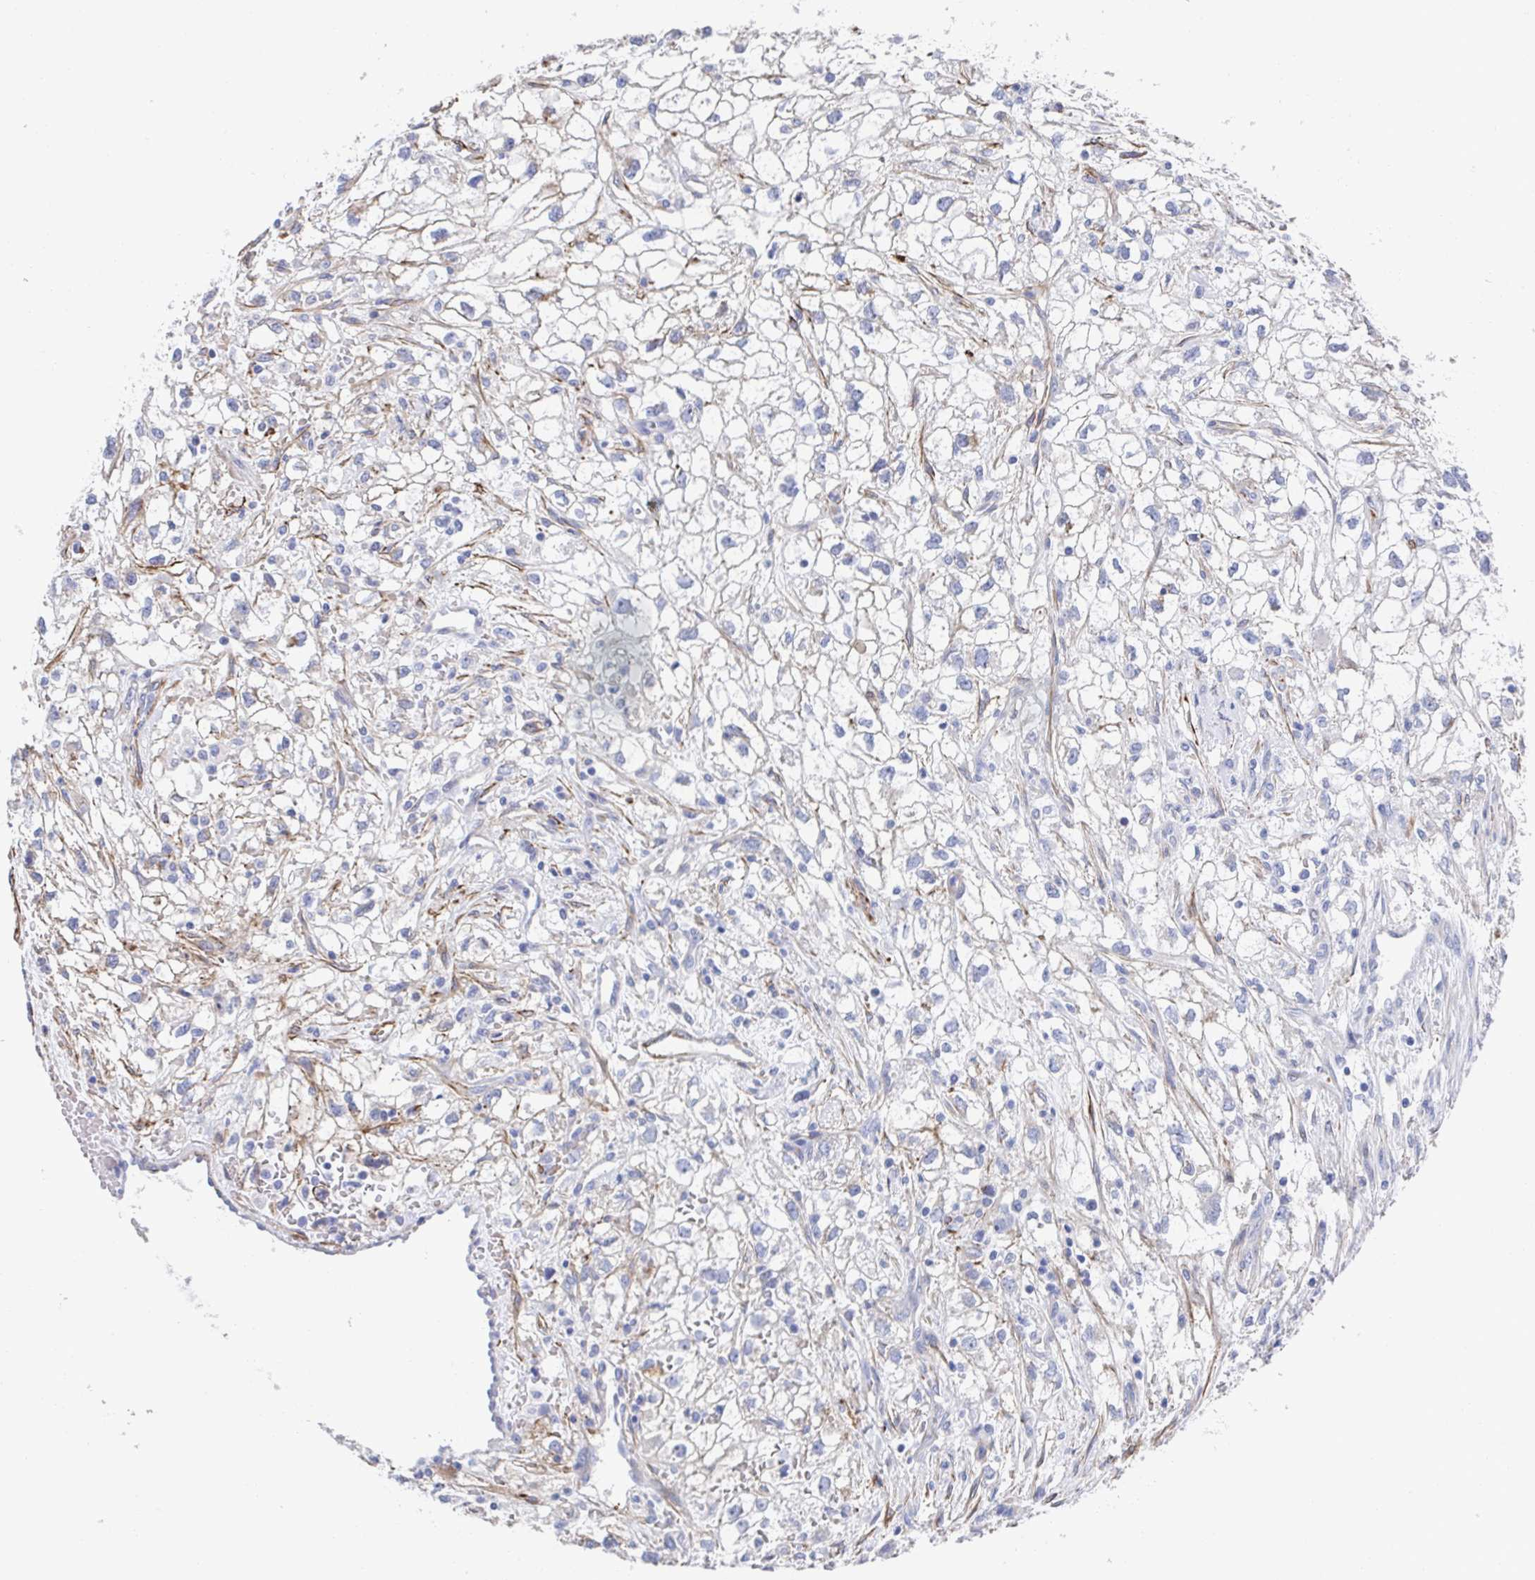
{"staining": {"intensity": "weak", "quantity": "<25%", "location": "cytoplasmic/membranous"}, "tissue": "renal cancer", "cell_type": "Tumor cells", "image_type": "cancer", "snomed": [{"axis": "morphology", "description": "Adenocarcinoma, NOS"}, {"axis": "topography", "description": "Kidney"}], "caption": "A high-resolution photomicrograph shows IHC staining of renal cancer, which displays no significant expression in tumor cells.", "gene": "KLC3", "patient": {"sex": "male", "age": 59}}